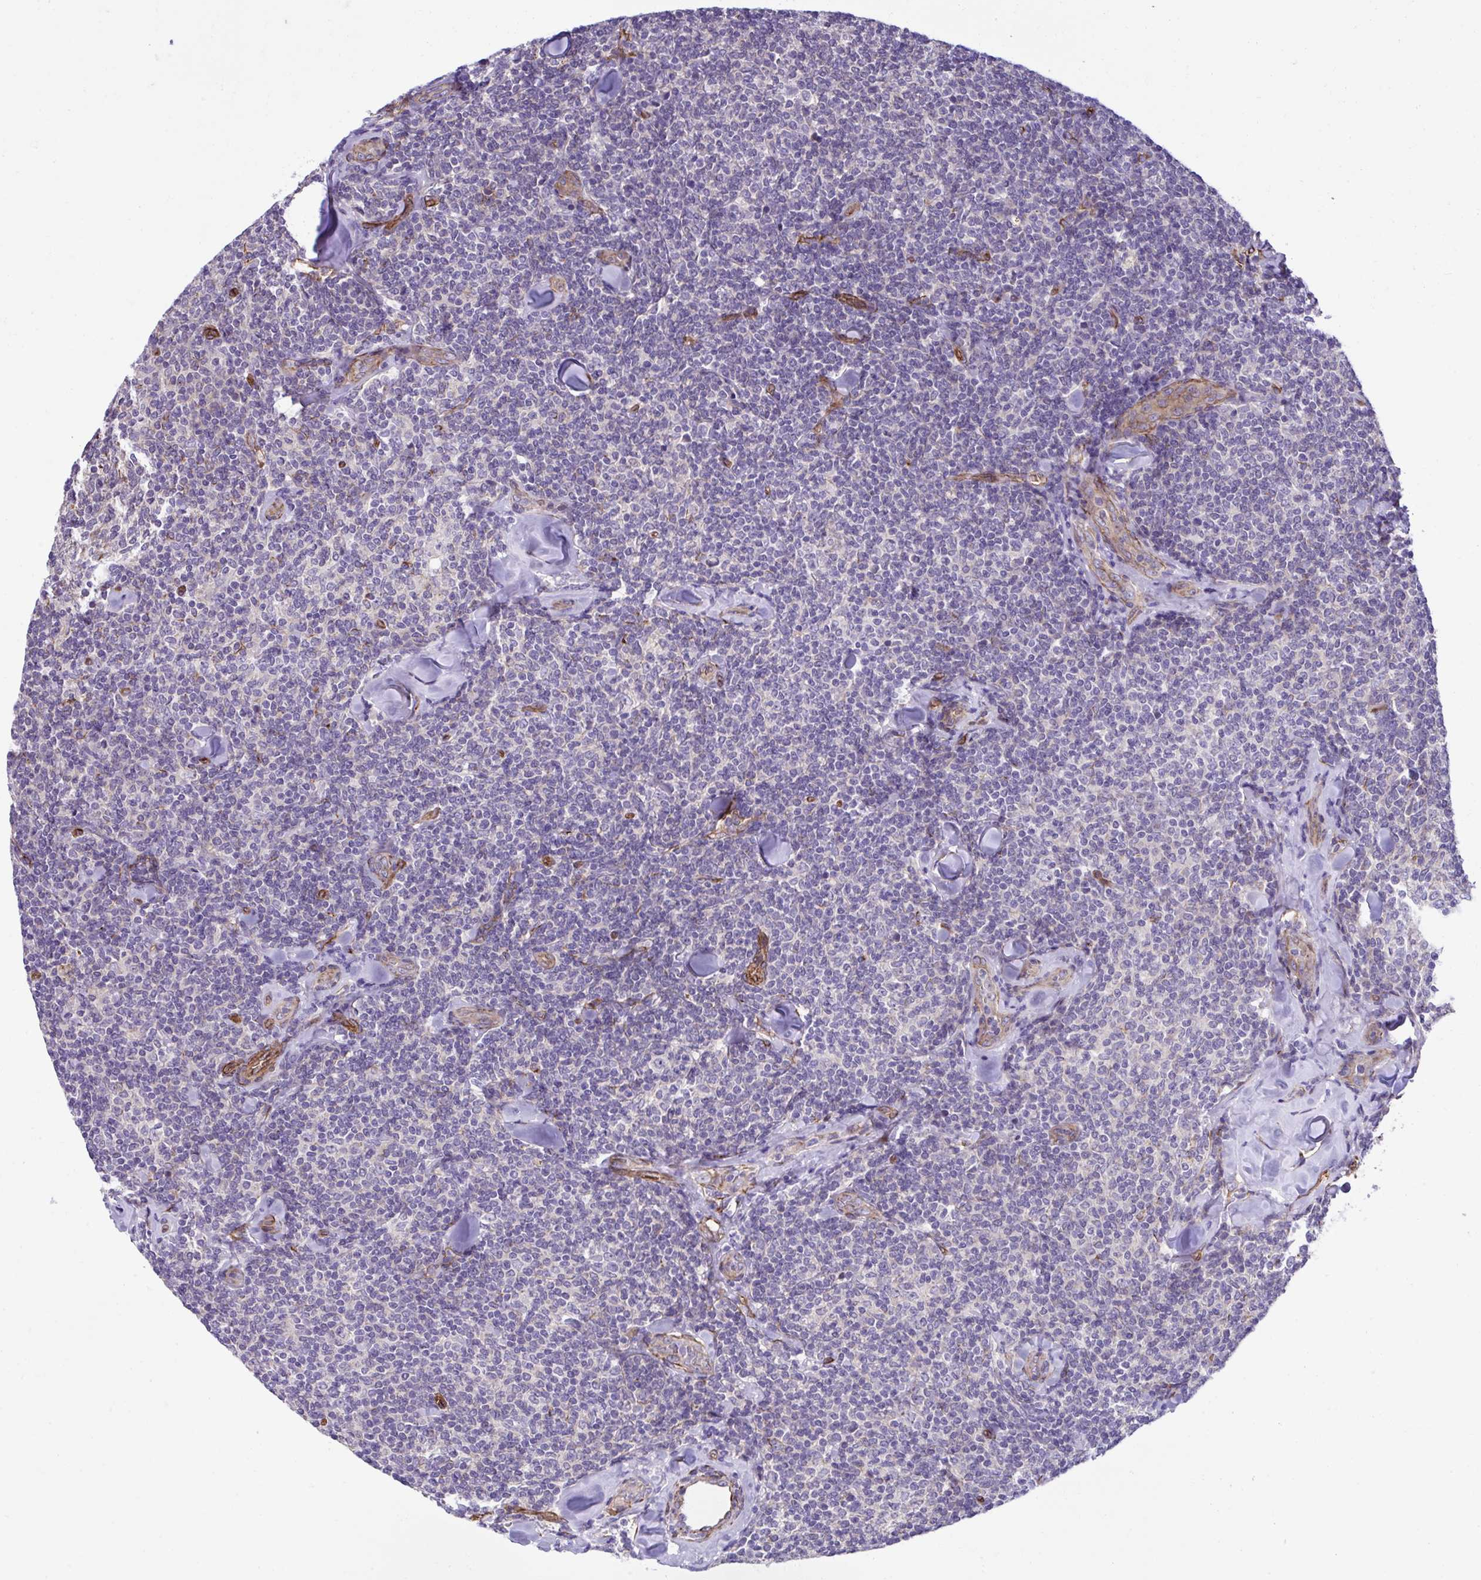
{"staining": {"intensity": "negative", "quantity": "none", "location": "none"}, "tissue": "lymphoma", "cell_type": "Tumor cells", "image_type": "cancer", "snomed": [{"axis": "morphology", "description": "Malignant lymphoma, non-Hodgkin's type, Low grade"}, {"axis": "topography", "description": "Lymph node"}], "caption": "Immunohistochemistry image of neoplastic tissue: lymphoma stained with DAB (3,3'-diaminobenzidine) reveals no significant protein expression in tumor cells. (Brightfield microscopy of DAB (3,3'-diaminobenzidine) IHC at high magnification).", "gene": "TRIM52", "patient": {"sex": "female", "age": 56}}